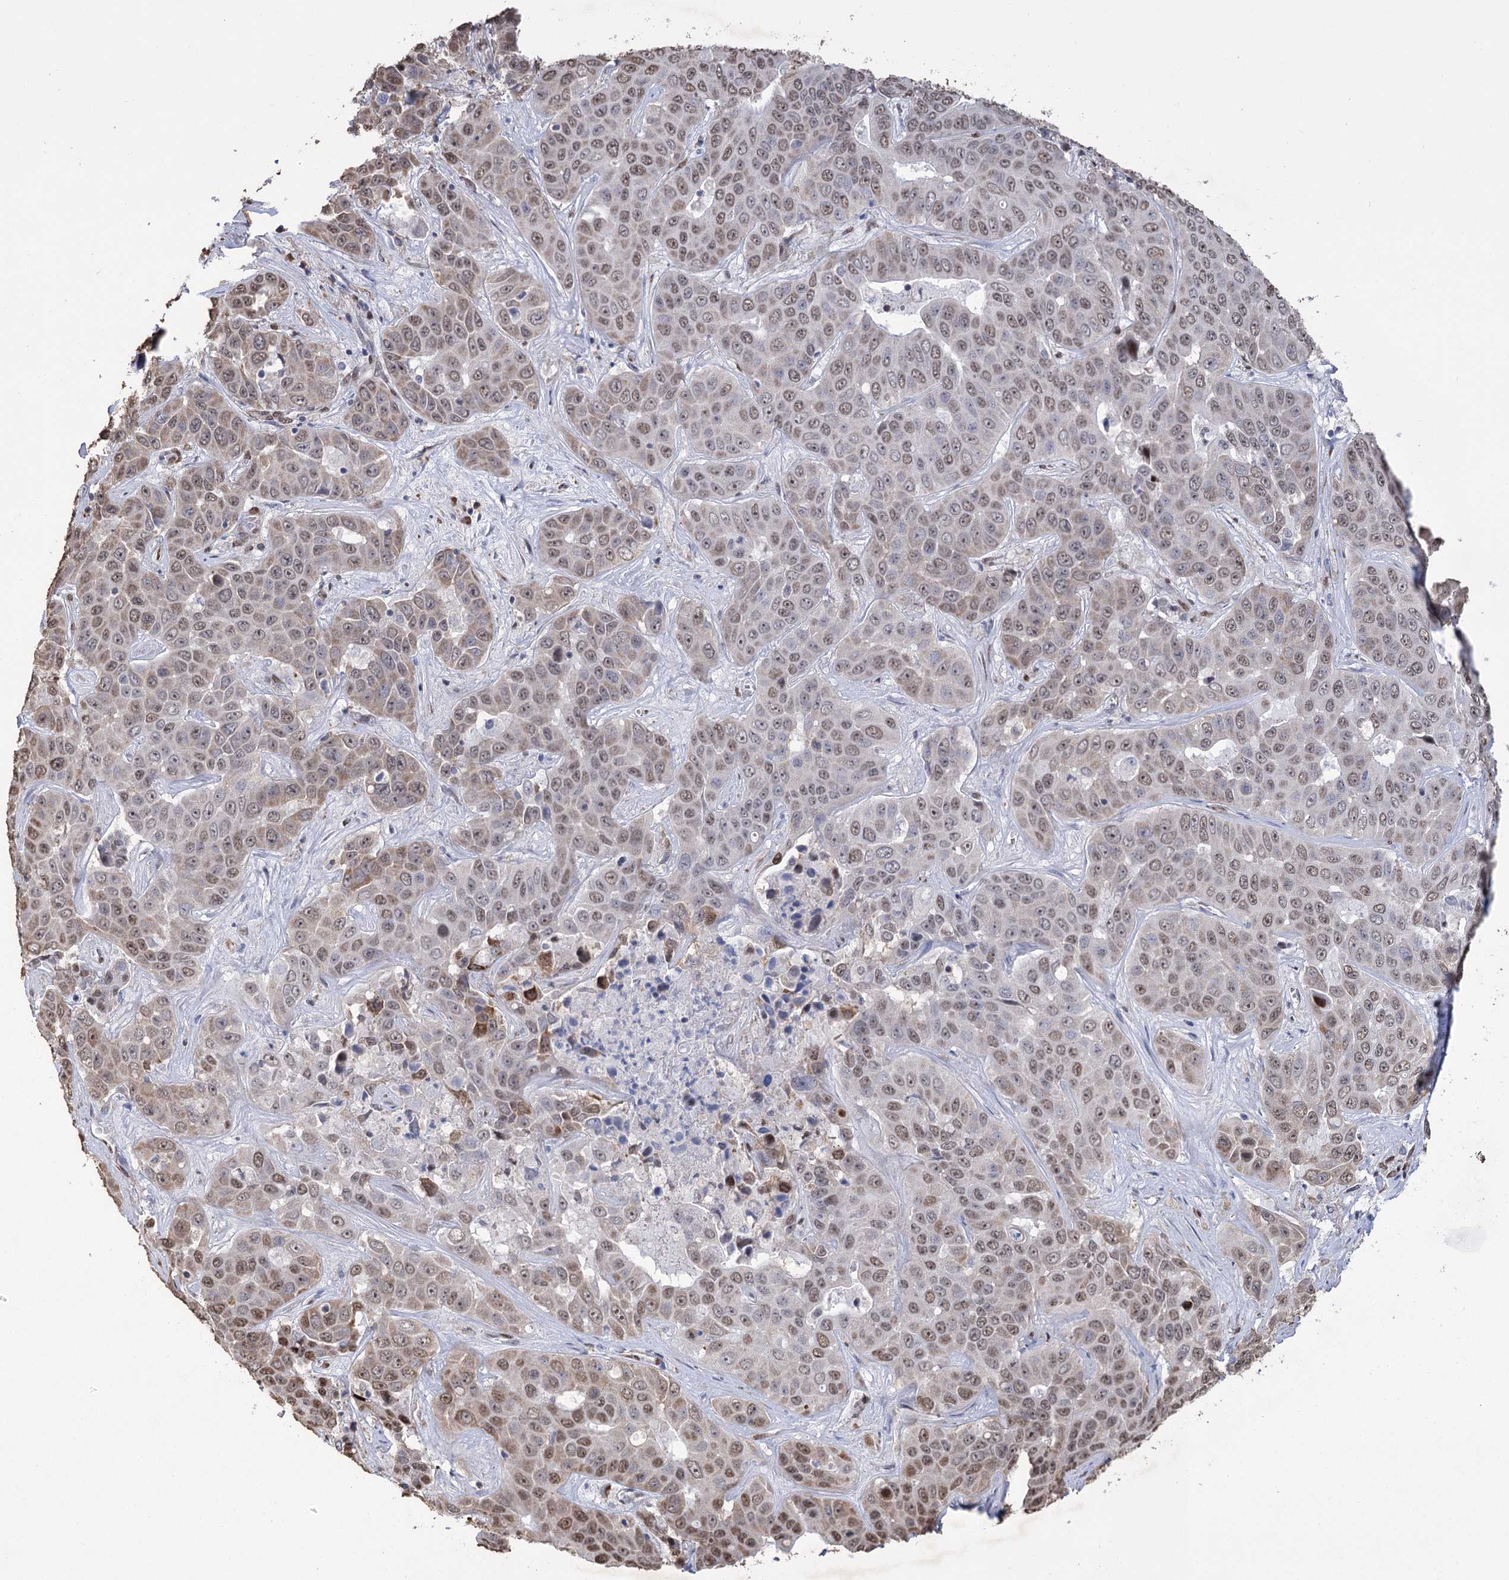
{"staining": {"intensity": "moderate", "quantity": ">75%", "location": "nuclear"}, "tissue": "liver cancer", "cell_type": "Tumor cells", "image_type": "cancer", "snomed": [{"axis": "morphology", "description": "Cholangiocarcinoma"}, {"axis": "topography", "description": "Liver"}], "caption": "Protein expression analysis of human cholangiocarcinoma (liver) reveals moderate nuclear staining in about >75% of tumor cells.", "gene": "NFU1", "patient": {"sex": "female", "age": 52}}